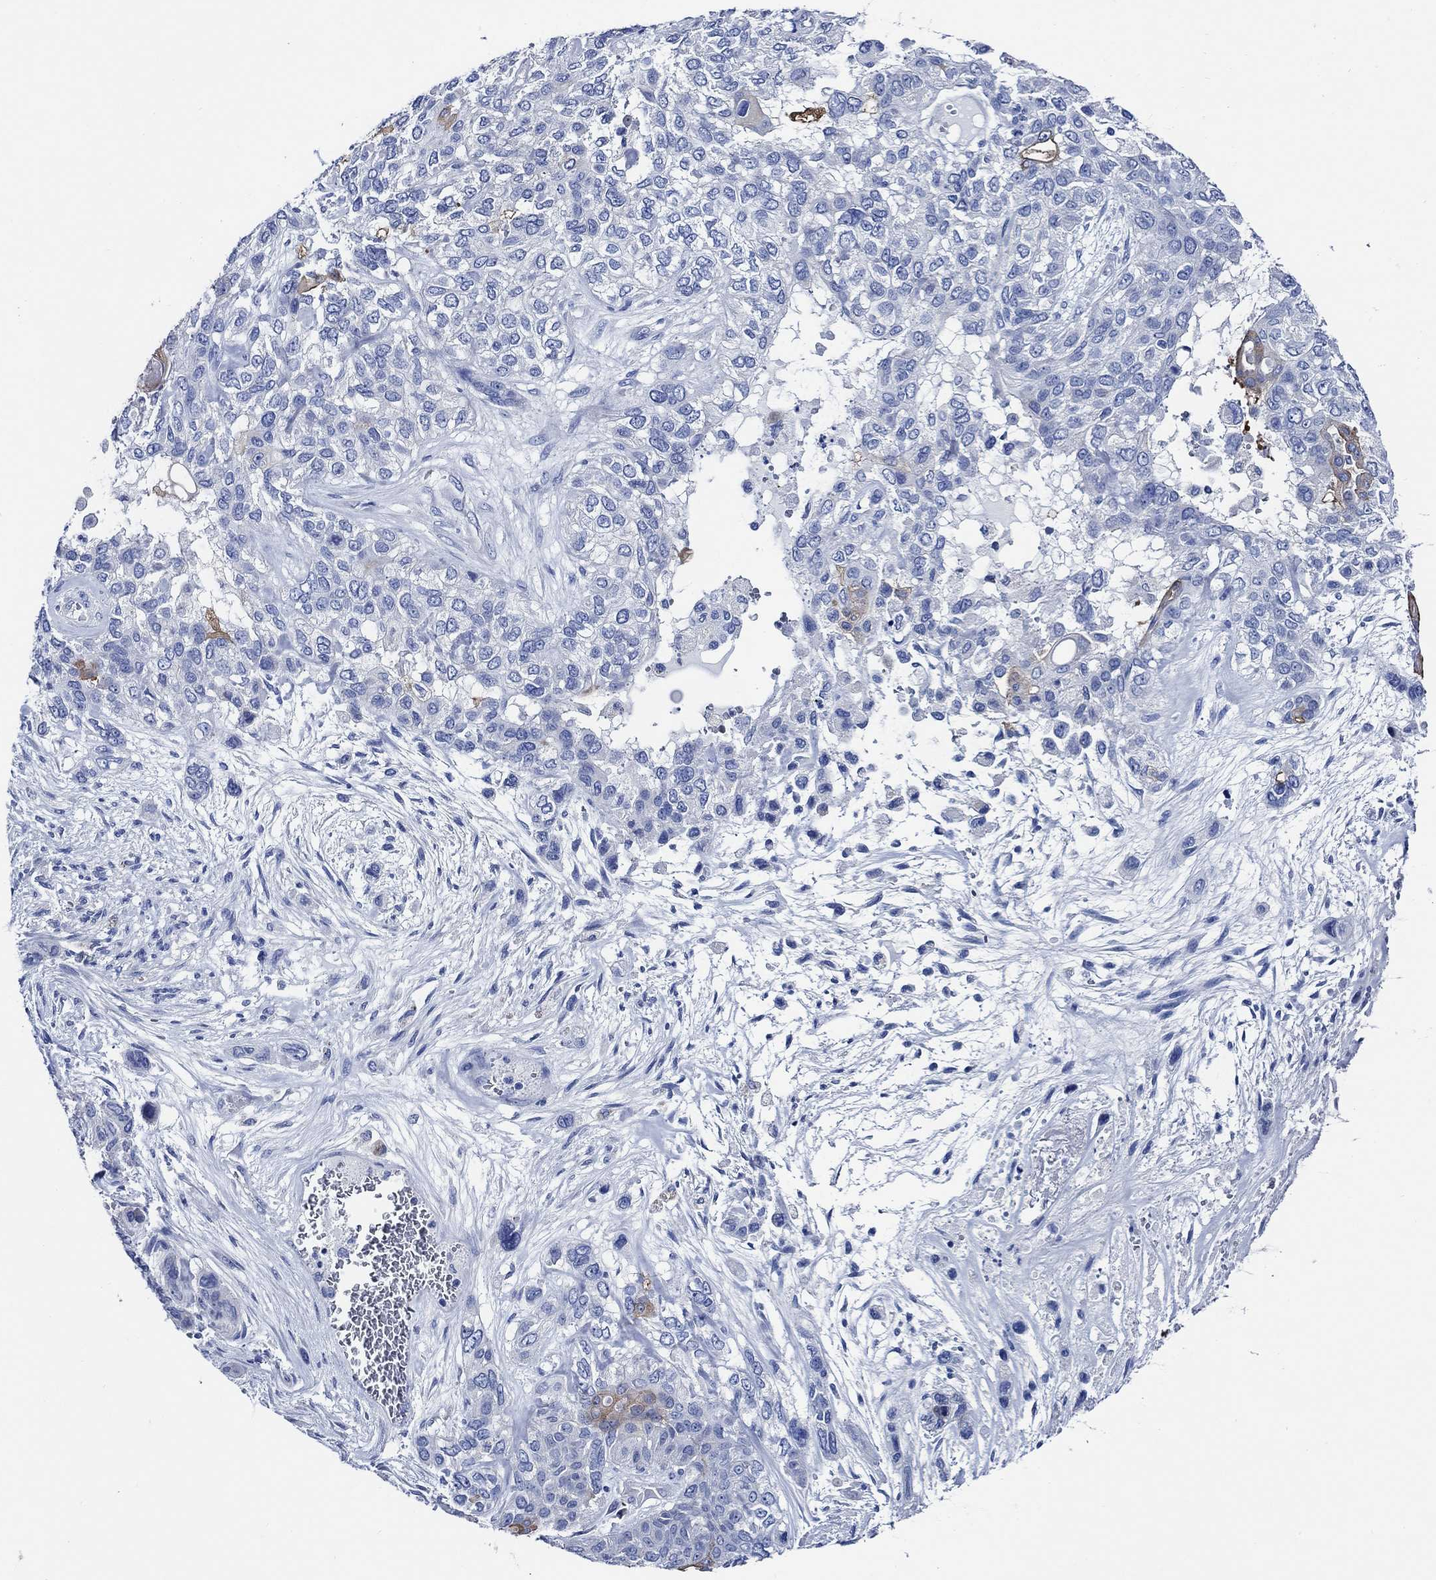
{"staining": {"intensity": "negative", "quantity": "none", "location": "none"}, "tissue": "lung cancer", "cell_type": "Tumor cells", "image_type": "cancer", "snomed": [{"axis": "morphology", "description": "Squamous cell carcinoma, NOS"}, {"axis": "topography", "description": "Lung"}], "caption": "Photomicrograph shows no significant protein expression in tumor cells of lung cancer (squamous cell carcinoma).", "gene": "WDR62", "patient": {"sex": "female", "age": 70}}